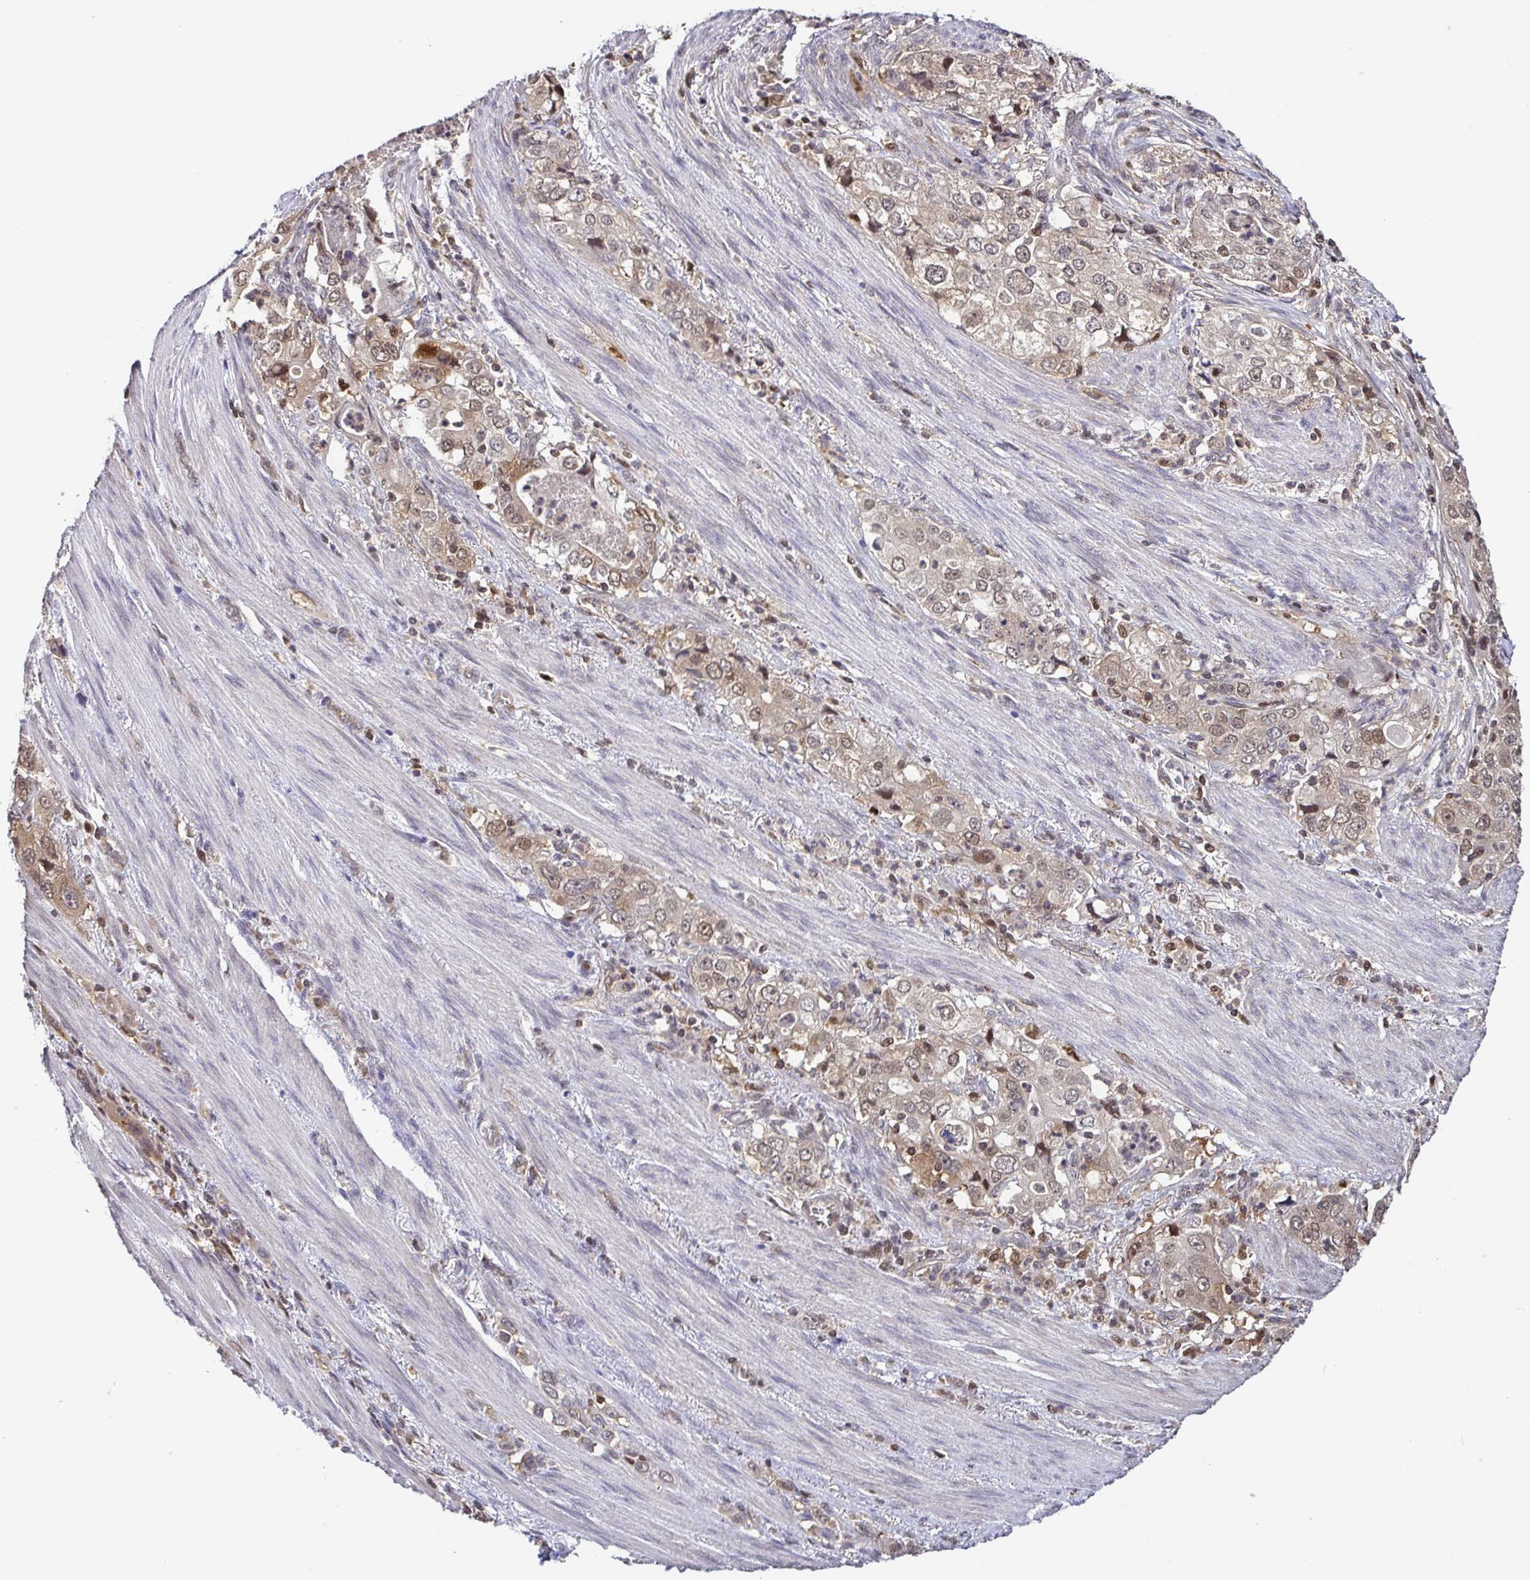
{"staining": {"intensity": "weak", "quantity": ">75%", "location": "cytoplasmic/membranous,nuclear"}, "tissue": "stomach cancer", "cell_type": "Tumor cells", "image_type": "cancer", "snomed": [{"axis": "morphology", "description": "Adenocarcinoma, NOS"}, {"axis": "topography", "description": "Stomach, upper"}], "caption": "Weak cytoplasmic/membranous and nuclear protein expression is present in approximately >75% of tumor cells in adenocarcinoma (stomach). (DAB (3,3'-diaminobenzidine) IHC with brightfield microscopy, high magnification).", "gene": "PSMB9", "patient": {"sex": "male", "age": 75}}